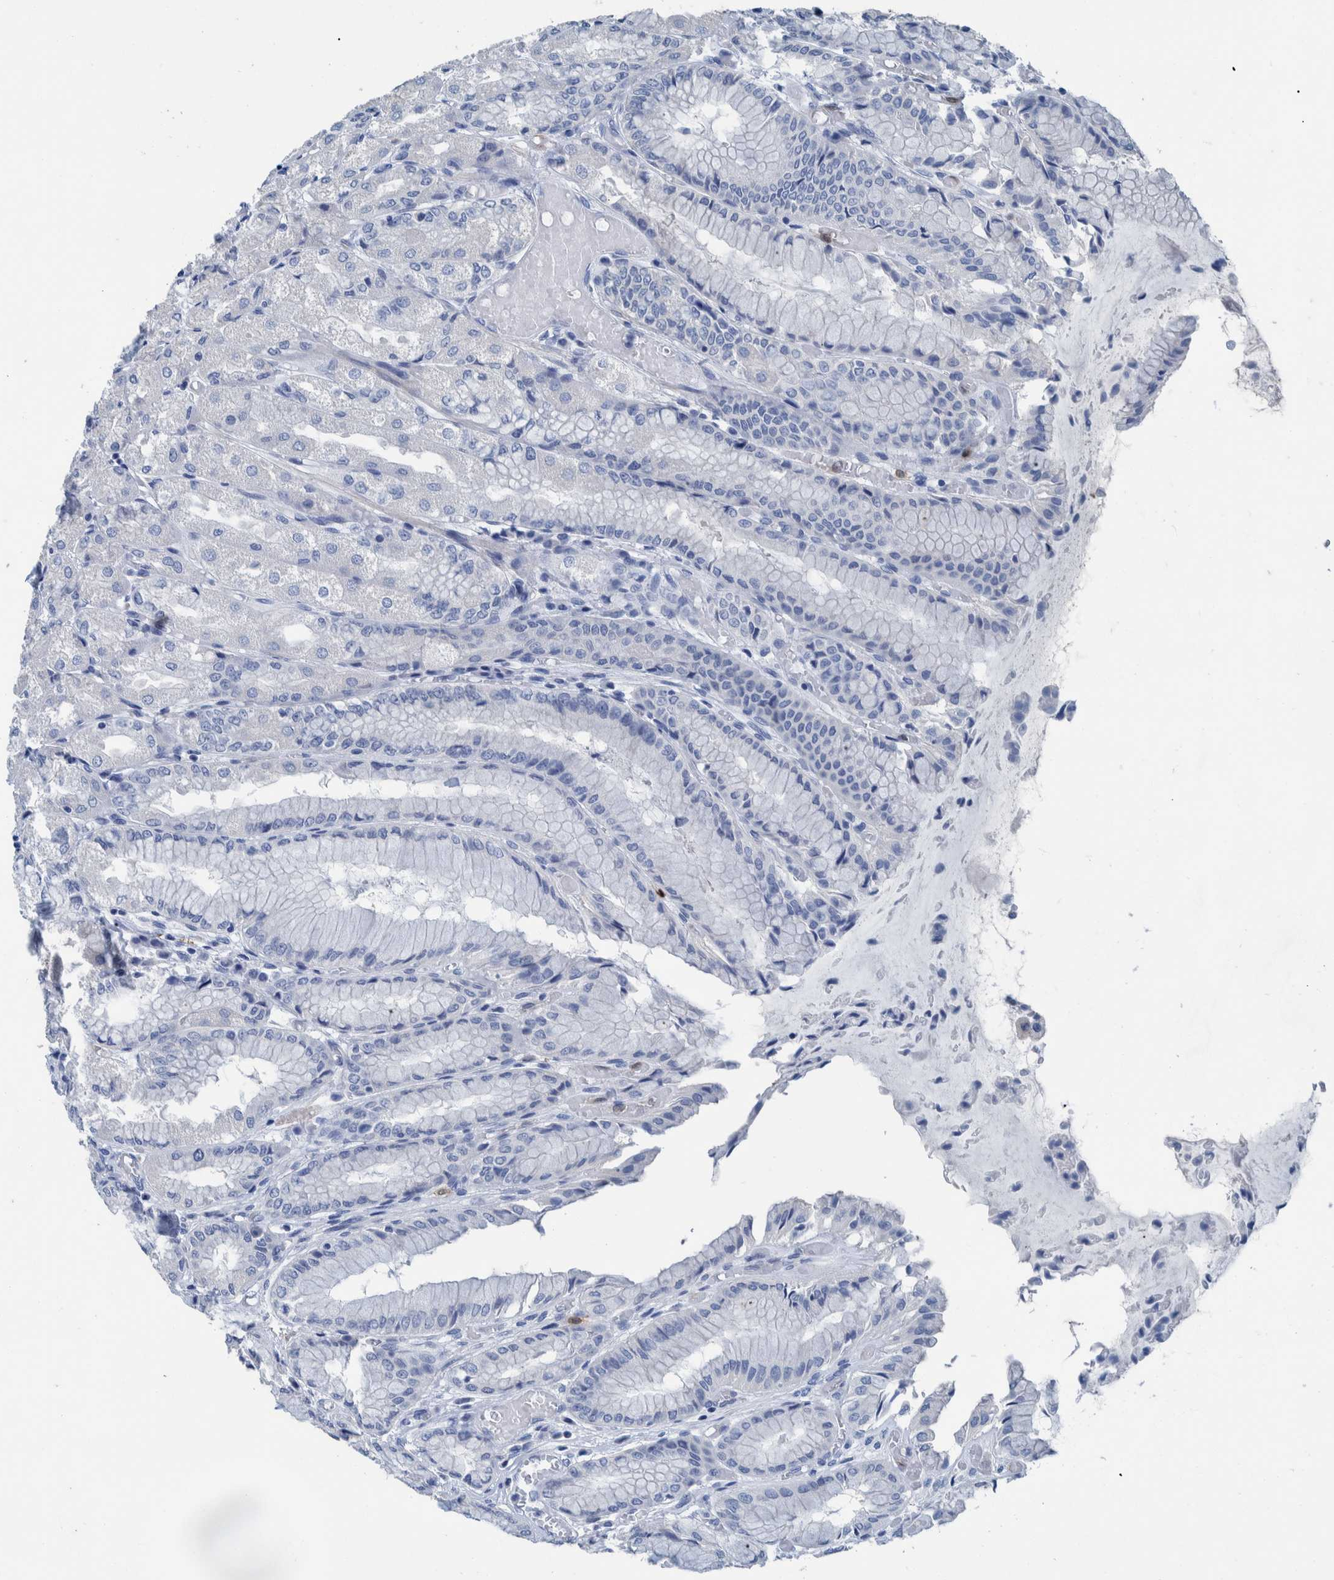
{"staining": {"intensity": "negative", "quantity": "none", "location": "none"}, "tissue": "stomach", "cell_type": "Glandular cells", "image_type": "normal", "snomed": [{"axis": "morphology", "description": "Normal tissue, NOS"}, {"axis": "topography", "description": "Stomach, upper"}], "caption": "IHC photomicrograph of unremarkable stomach stained for a protein (brown), which exhibits no positivity in glandular cells.", "gene": "IDO1", "patient": {"sex": "male", "age": 72}}